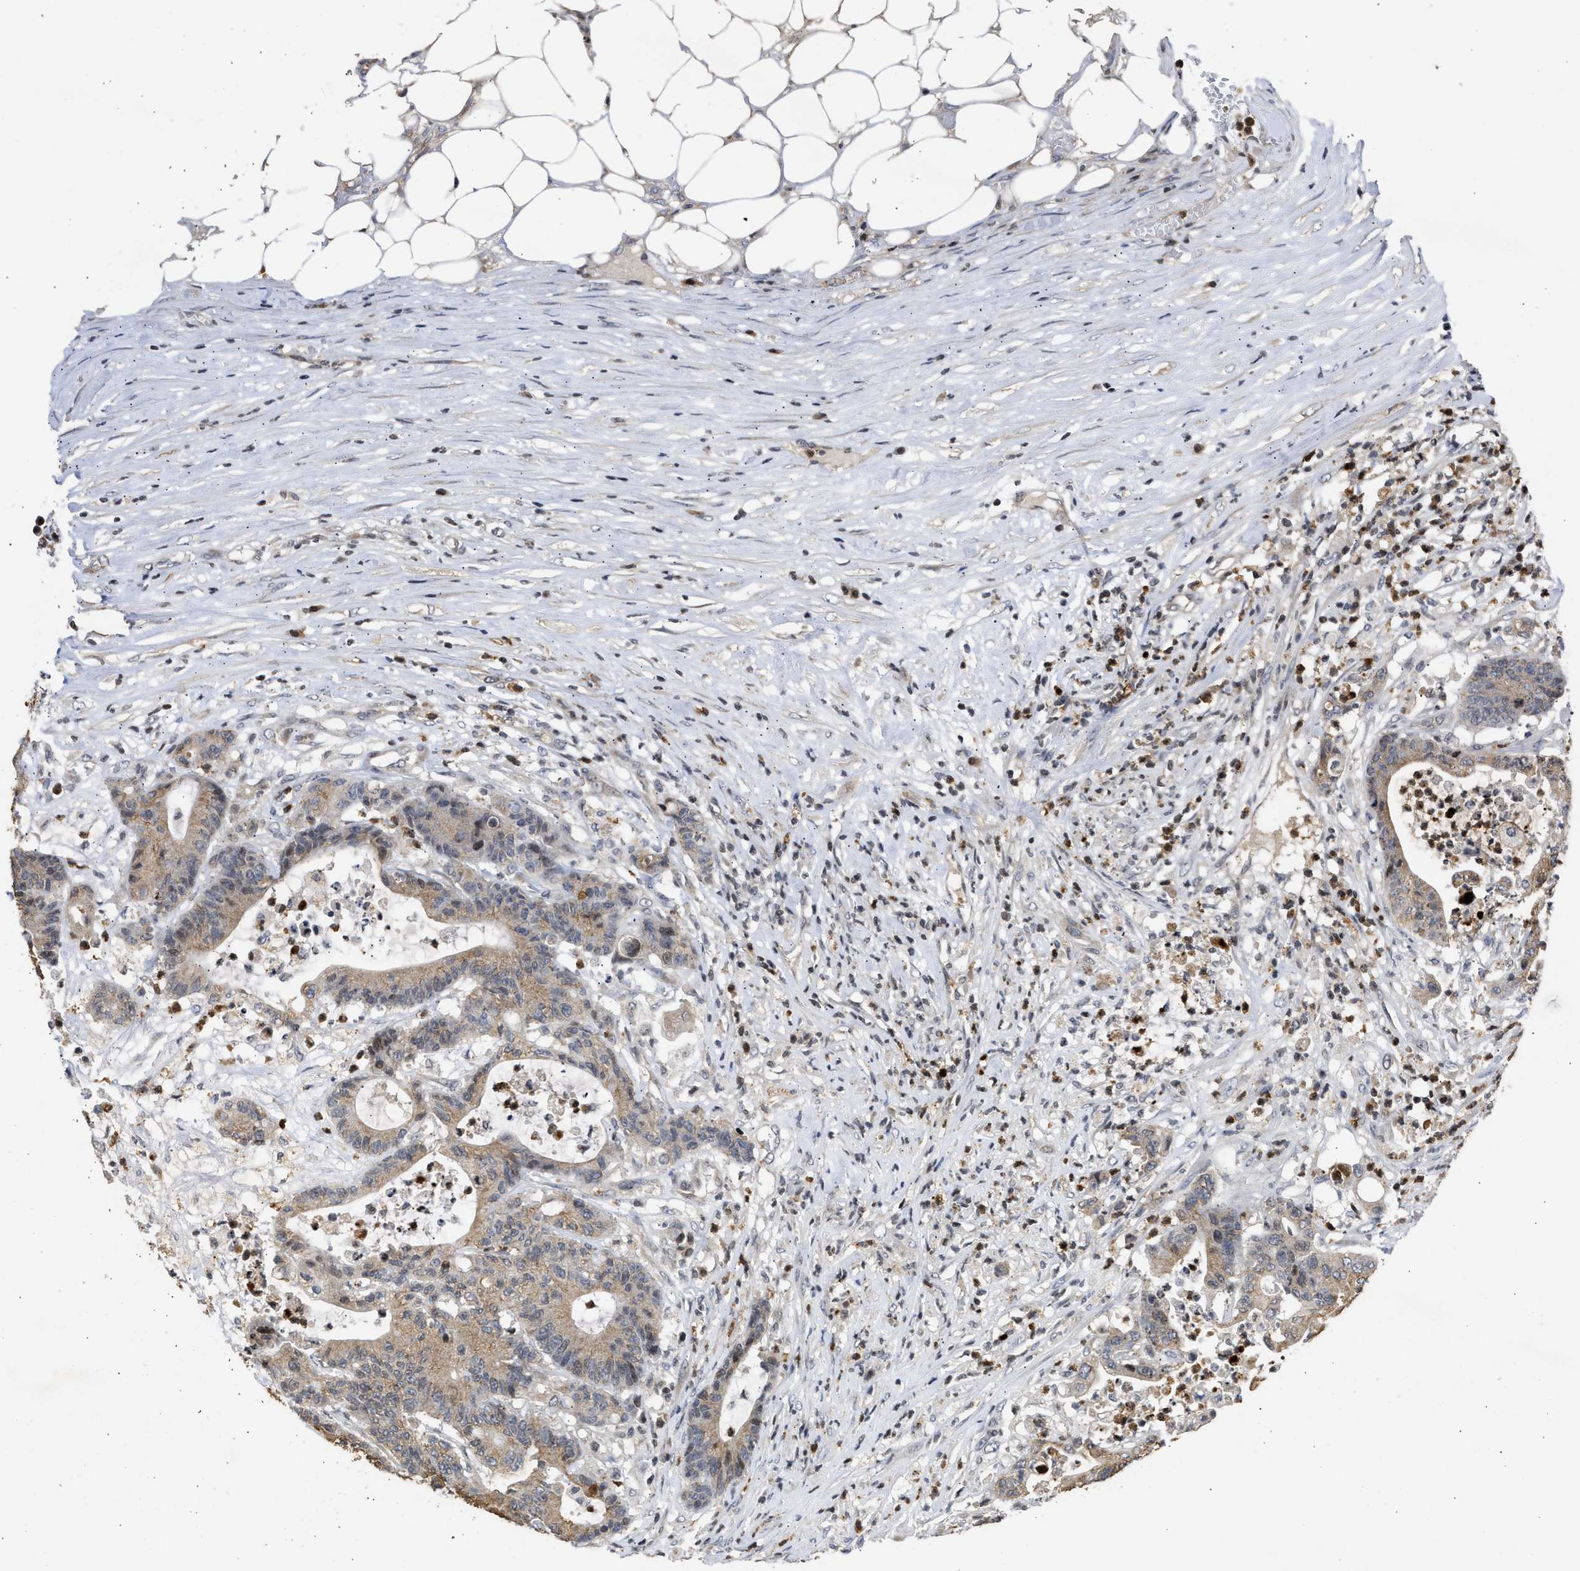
{"staining": {"intensity": "weak", "quantity": ">75%", "location": "cytoplasmic/membranous"}, "tissue": "colorectal cancer", "cell_type": "Tumor cells", "image_type": "cancer", "snomed": [{"axis": "morphology", "description": "Adenocarcinoma, NOS"}, {"axis": "topography", "description": "Colon"}], "caption": "DAB (3,3'-diaminobenzidine) immunohistochemical staining of colorectal cancer shows weak cytoplasmic/membranous protein positivity in approximately >75% of tumor cells.", "gene": "ENSG00000142539", "patient": {"sex": "female", "age": 84}}